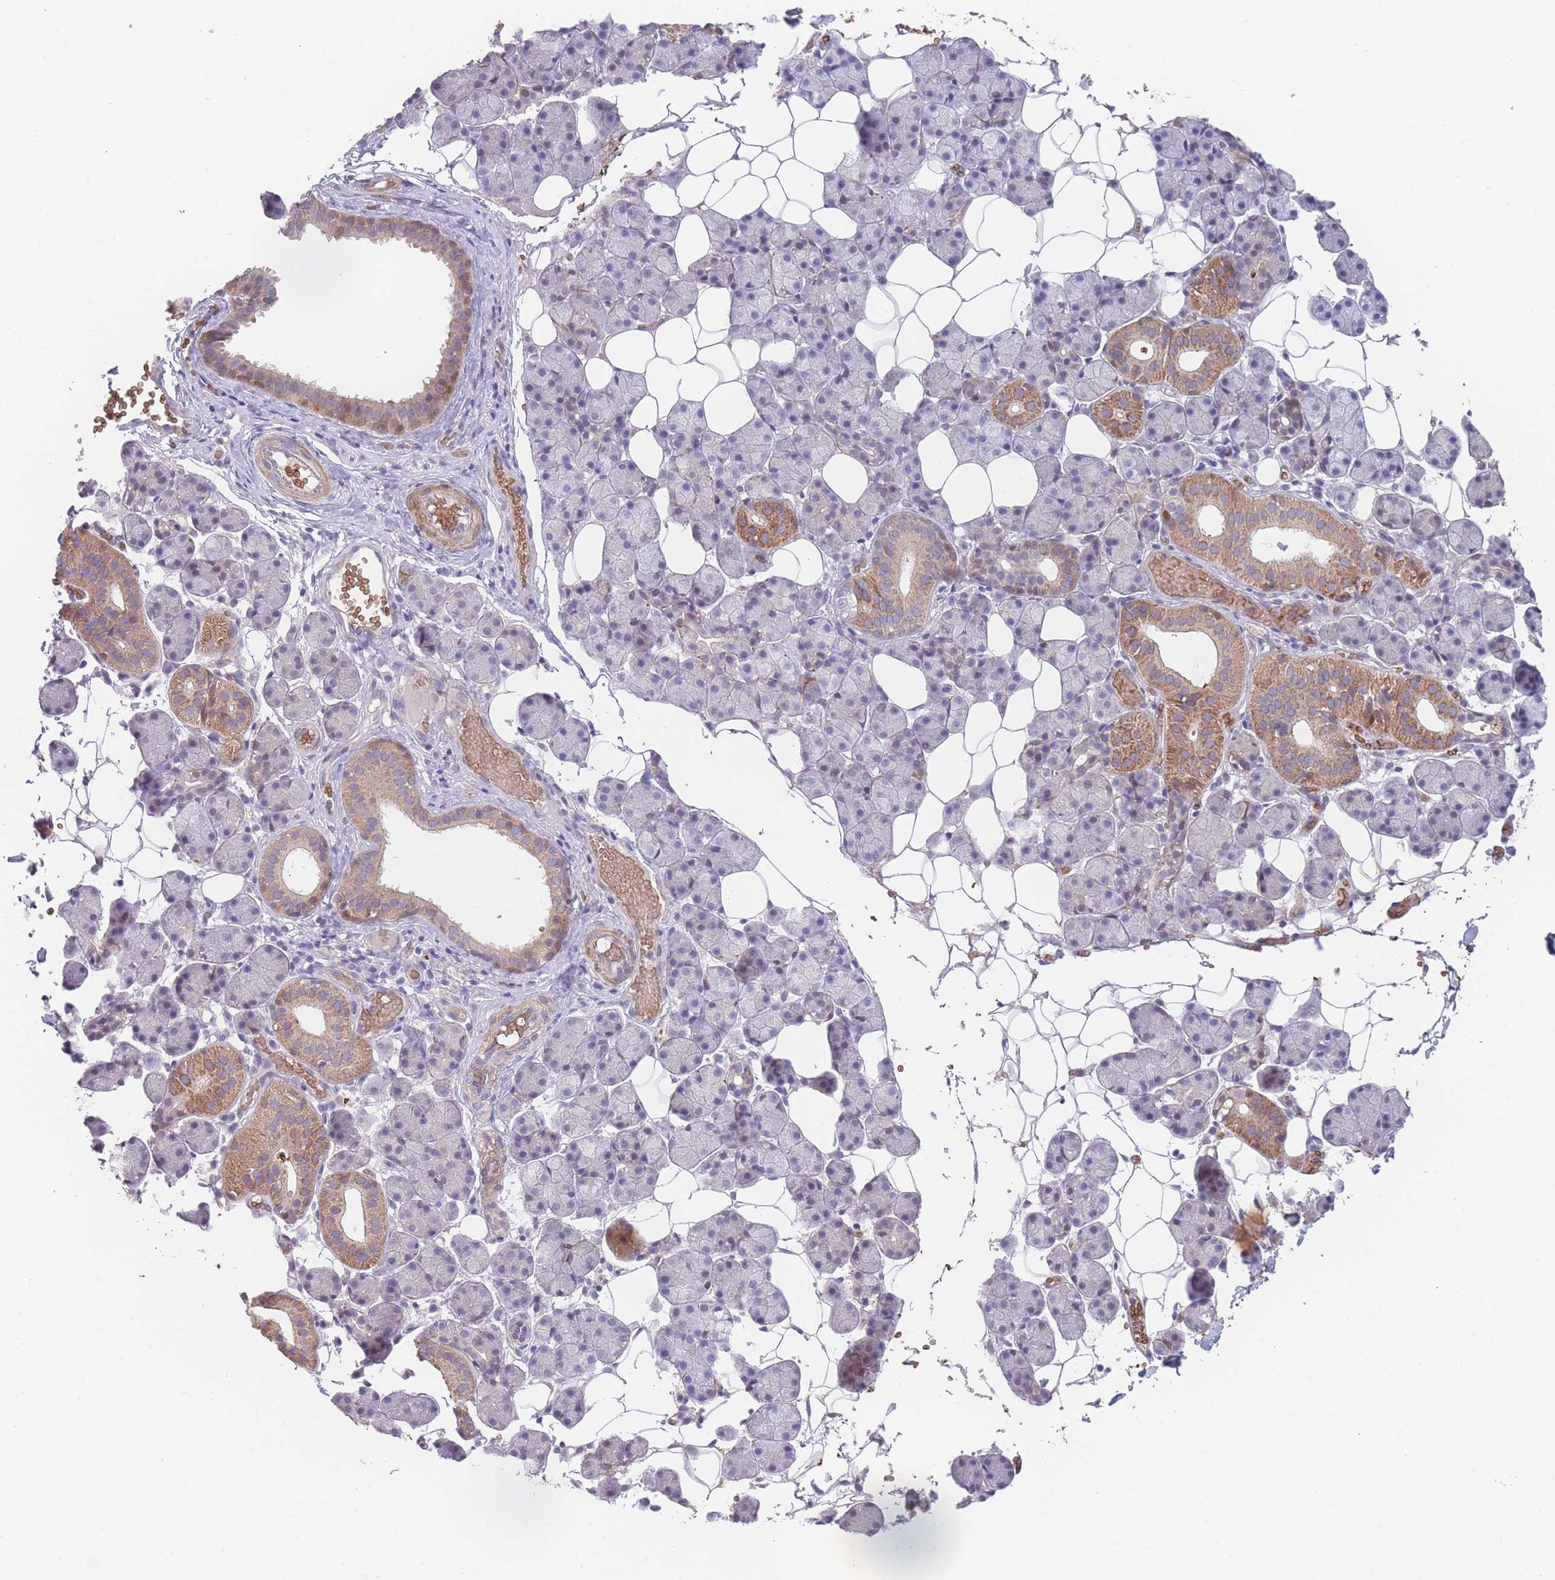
{"staining": {"intensity": "moderate", "quantity": "<25%", "location": "cytoplasmic/membranous"}, "tissue": "salivary gland", "cell_type": "Glandular cells", "image_type": "normal", "snomed": [{"axis": "morphology", "description": "Normal tissue, NOS"}, {"axis": "topography", "description": "Salivary gland"}], "caption": "A high-resolution photomicrograph shows immunohistochemistry (IHC) staining of normal salivary gland, which displays moderate cytoplasmic/membranous positivity in approximately <25% of glandular cells. The protein of interest is stained brown, and the nuclei are stained in blue (DAB (3,3'-diaminobenzidine) IHC with brightfield microscopy, high magnification).", "gene": "SMPD4", "patient": {"sex": "female", "age": 33}}